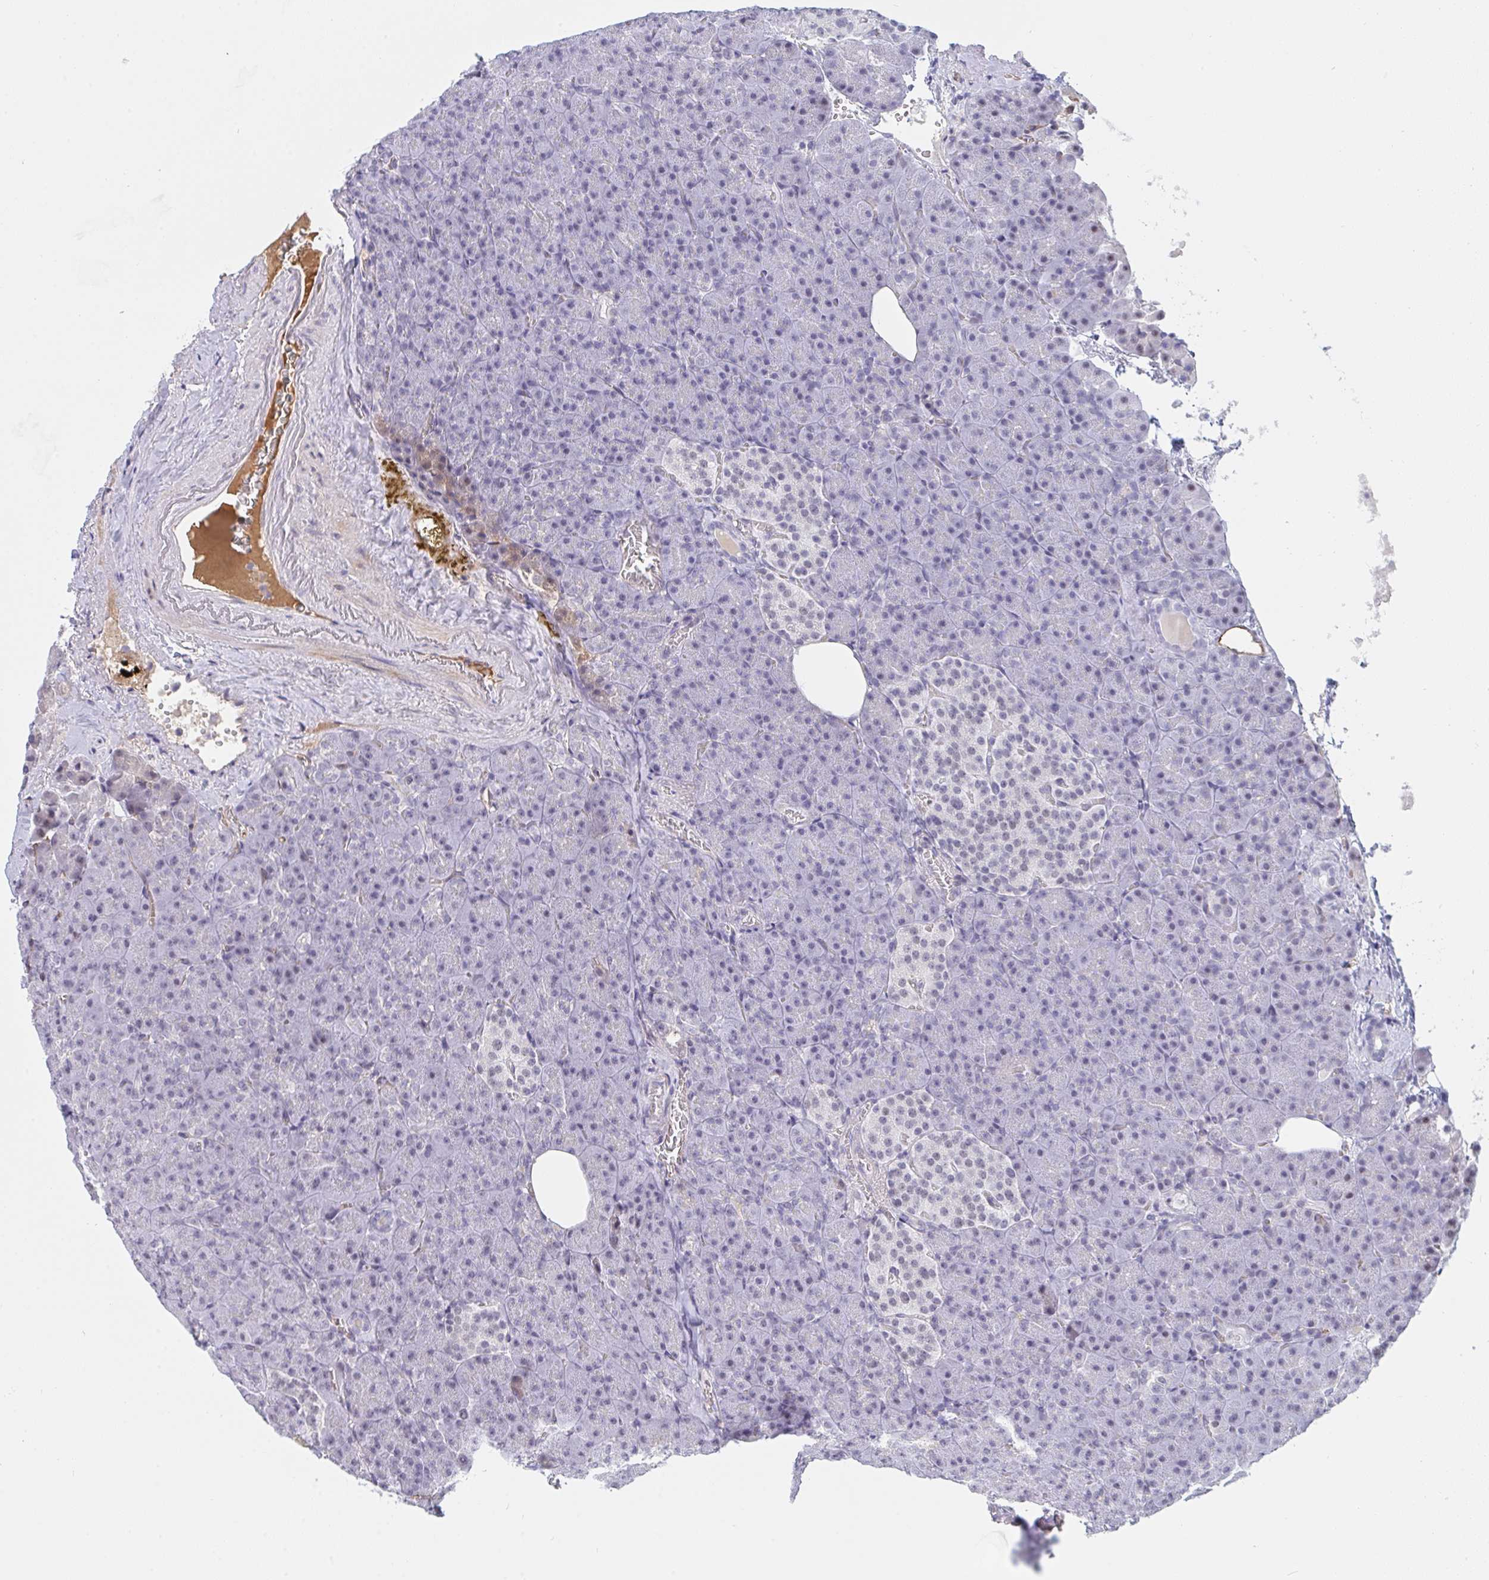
{"staining": {"intensity": "negative", "quantity": "none", "location": "none"}, "tissue": "pancreas", "cell_type": "Exocrine glandular cells", "image_type": "normal", "snomed": [{"axis": "morphology", "description": "Normal tissue, NOS"}, {"axis": "topography", "description": "Pancreas"}], "caption": "Exocrine glandular cells show no significant protein positivity in unremarkable pancreas. The staining was performed using DAB to visualize the protein expression in brown, while the nuclei were stained in blue with hematoxylin (Magnification: 20x).", "gene": "DSCAML1", "patient": {"sex": "female", "age": 74}}